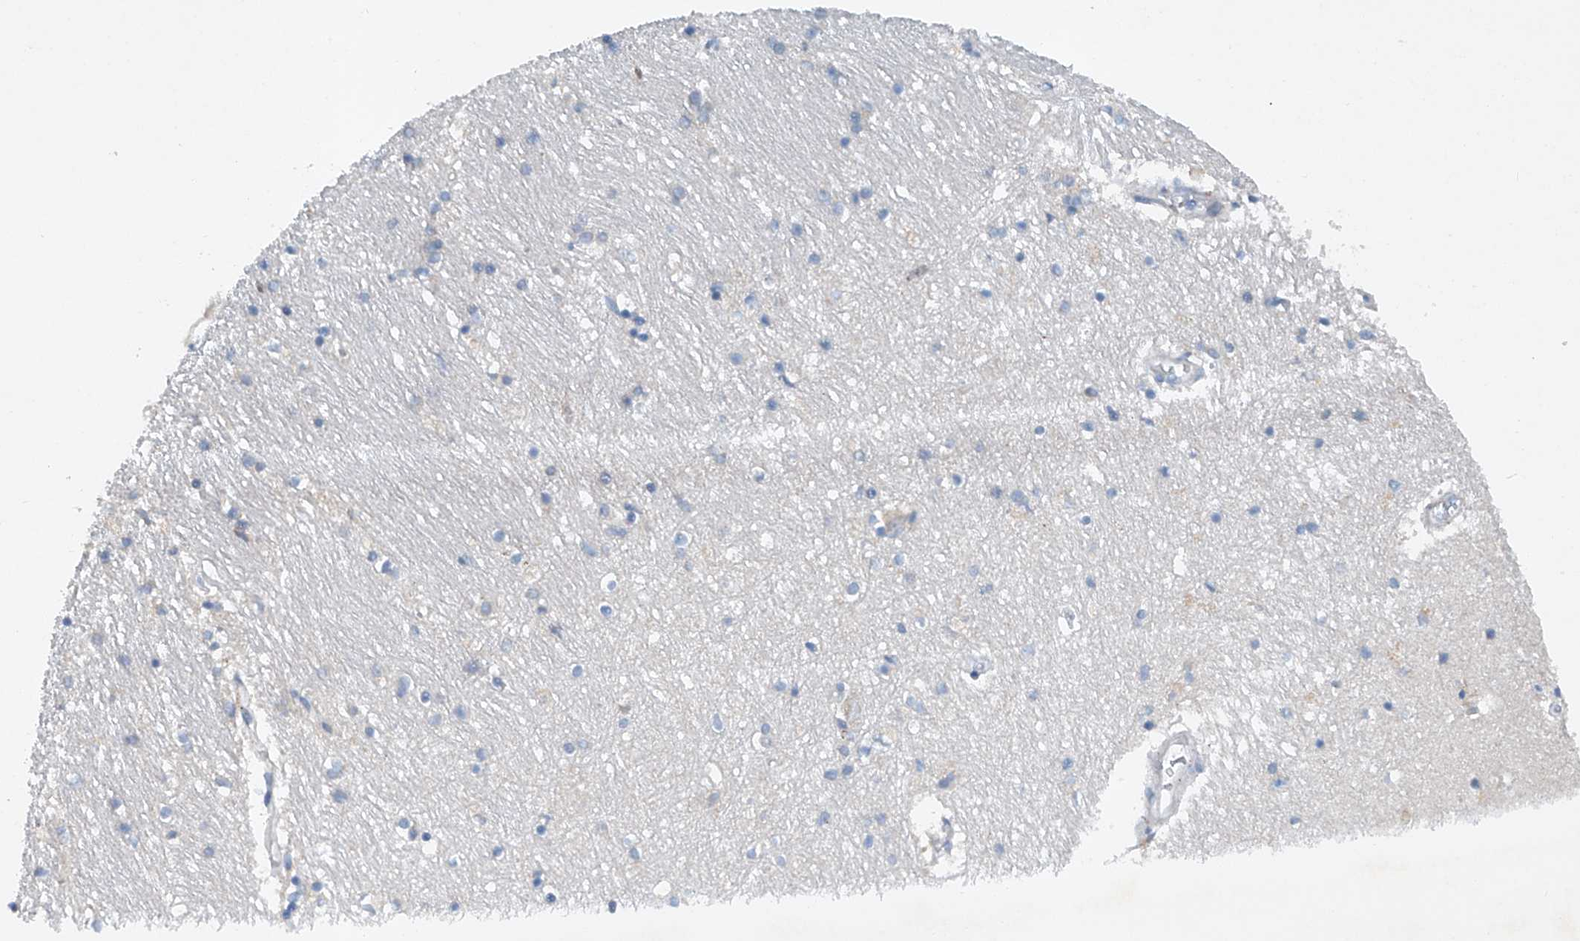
{"staining": {"intensity": "negative", "quantity": "none", "location": "none"}, "tissue": "hippocampus", "cell_type": "Glial cells", "image_type": "normal", "snomed": [{"axis": "morphology", "description": "Normal tissue, NOS"}, {"axis": "topography", "description": "Hippocampus"}], "caption": "High power microscopy photomicrograph of an IHC histopathology image of benign hippocampus, revealing no significant staining in glial cells.", "gene": "CEP85L", "patient": {"sex": "male", "age": 70}}